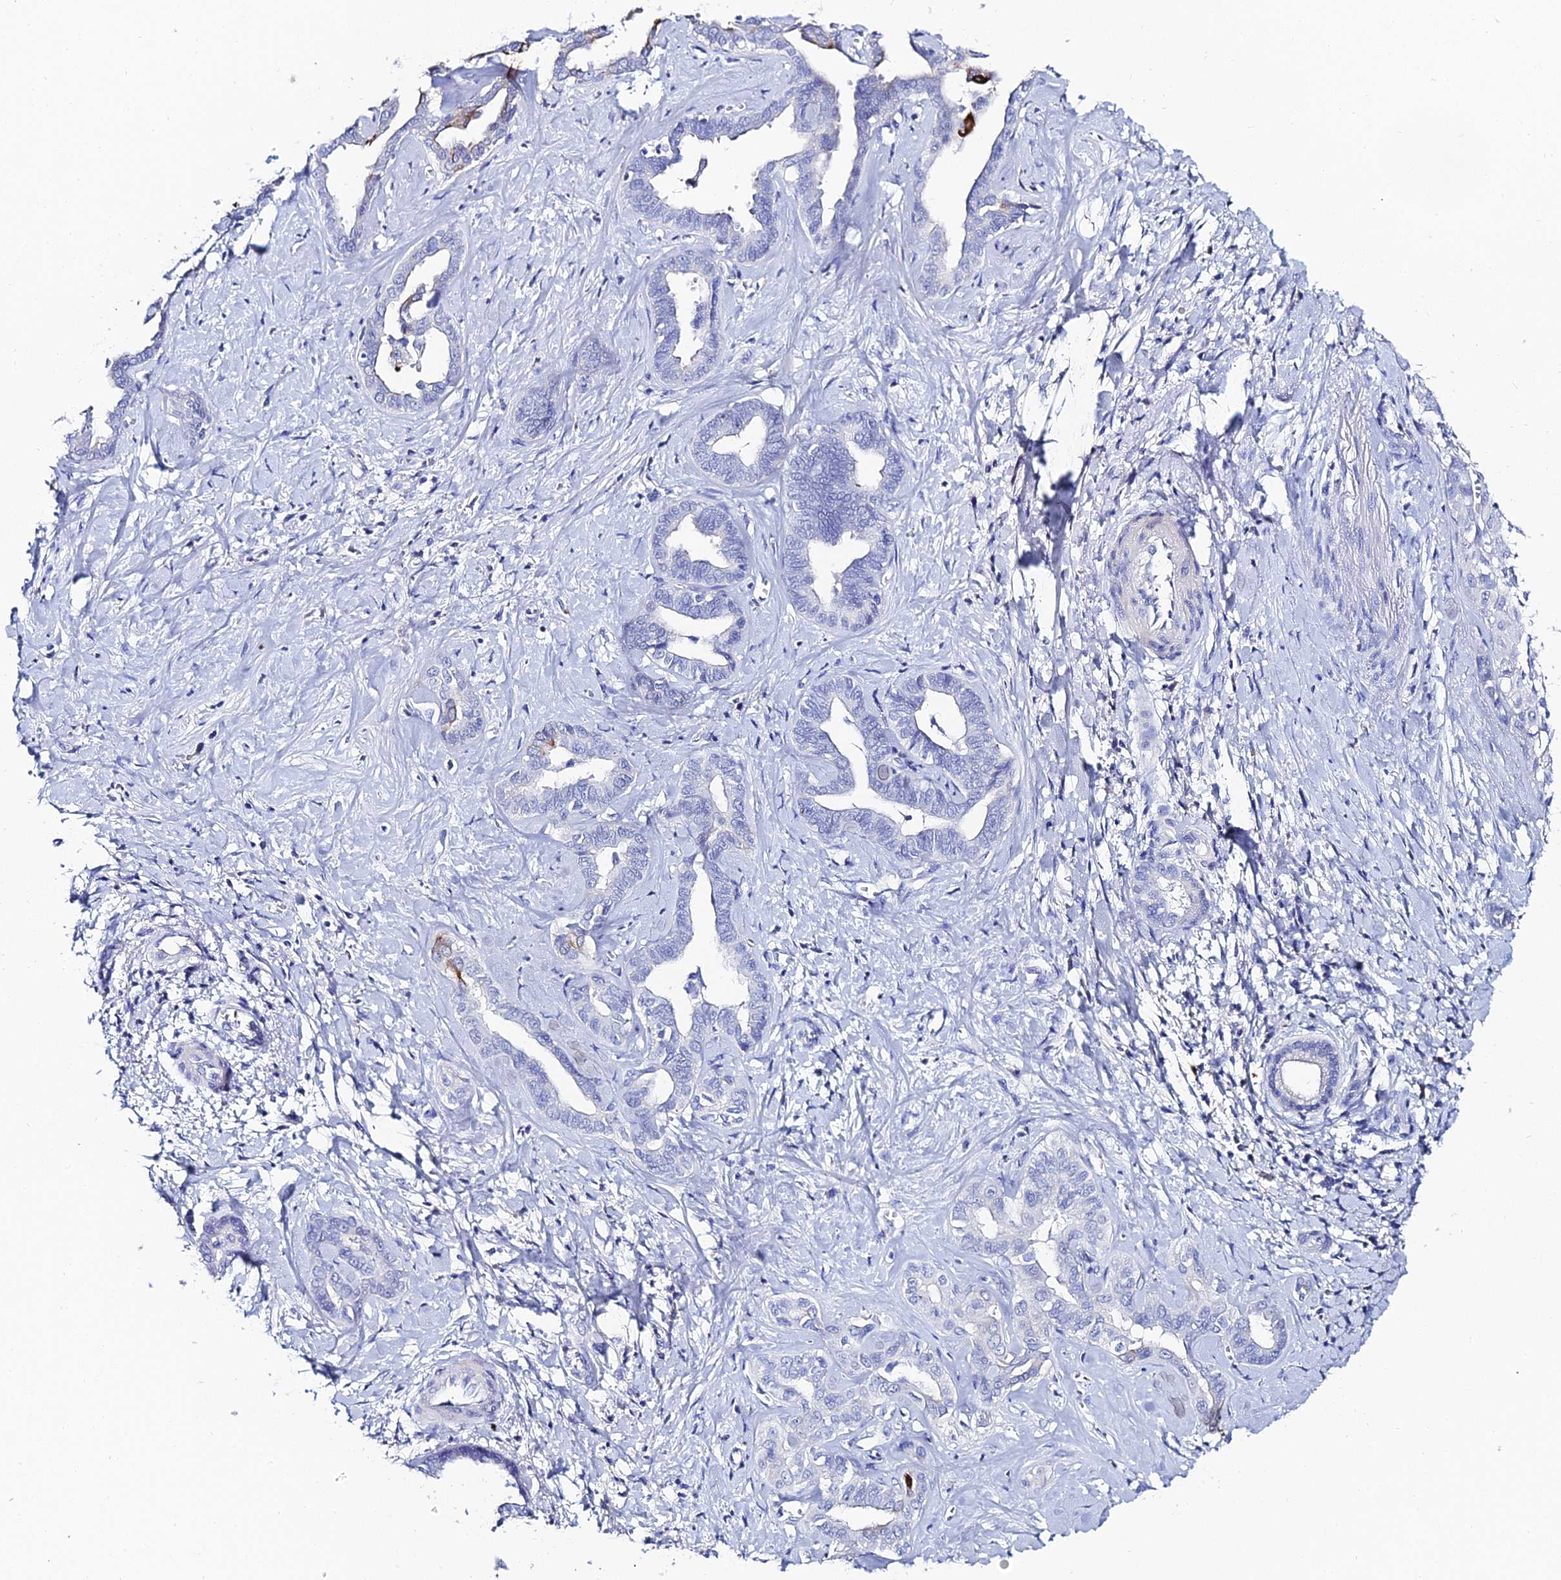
{"staining": {"intensity": "strong", "quantity": "<25%", "location": "cytoplasmic/membranous"}, "tissue": "liver cancer", "cell_type": "Tumor cells", "image_type": "cancer", "snomed": [{"axis": "morphology", "description": "Cholangiocarcinoma"}, {"axis": "topography", "description": "Liver"}], "caption": "About <25% of tumor cells in human cholangiocarcinoma (liver) show strong cytoplasmic/membranous protein staining as visualized by brown immunohistochemical staining.", "gene": "KRT17", "patient": {"sex": "female", "age": 77}}